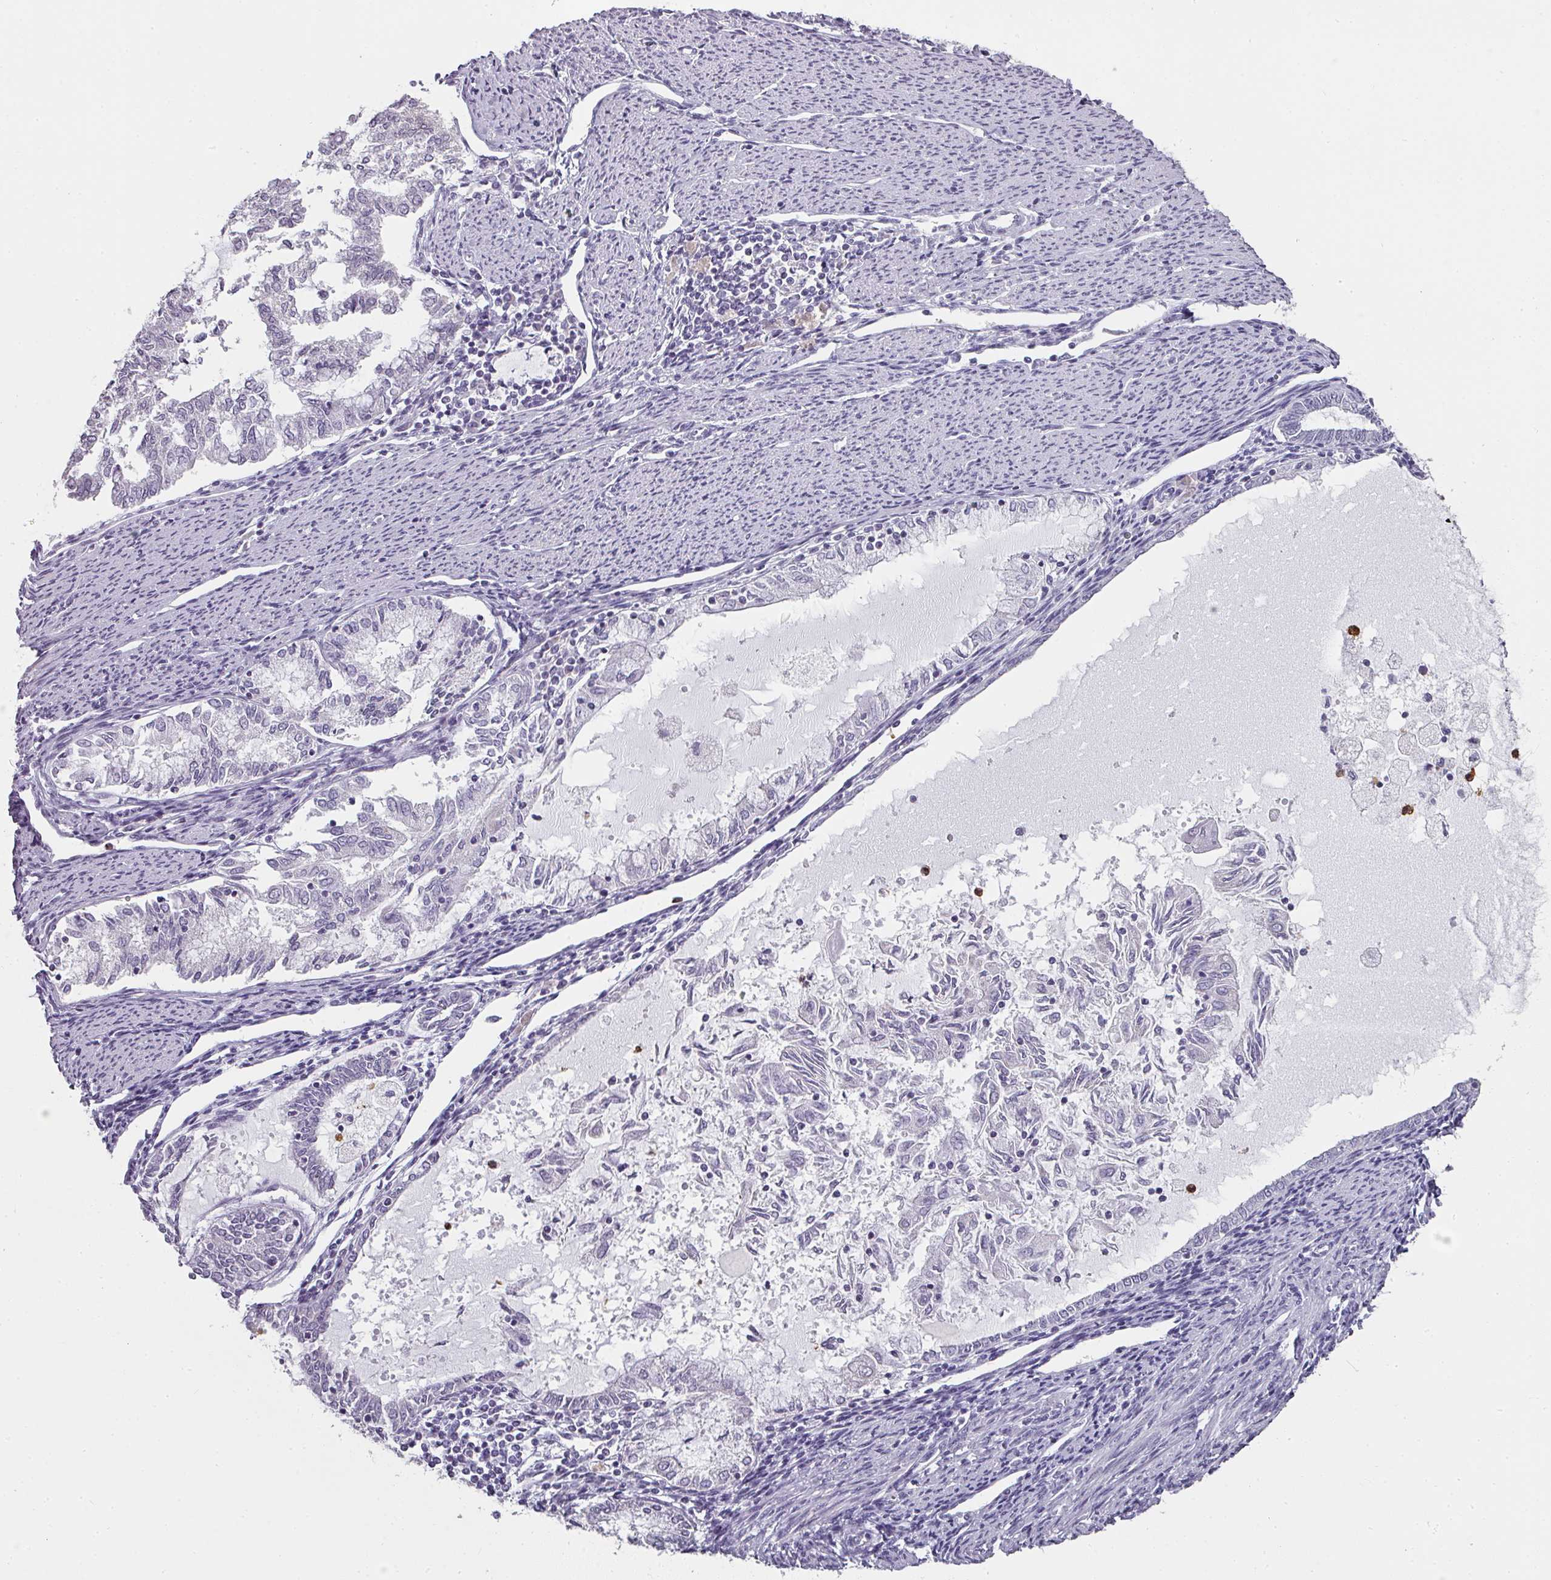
{"staining": {"intensity": "negative", "quantity": "none", "location": "none"}, "tissue": "endometrial cancer", "cell_type": "Tumor cells", "image_type": "cancer", "snomed": [{"axis": "morphology", "description": "Adenocarcinoma, NOS"}, {"axis": "topography", "description": "Endometrium"}], "caption": "This is a histopathology image of immunohistochemistry staining of endometrial adenocarcinoma, which shows no staining in tumor cells.", "gene": "CAMP", "patient": {"sex": "female", "age": 79}}